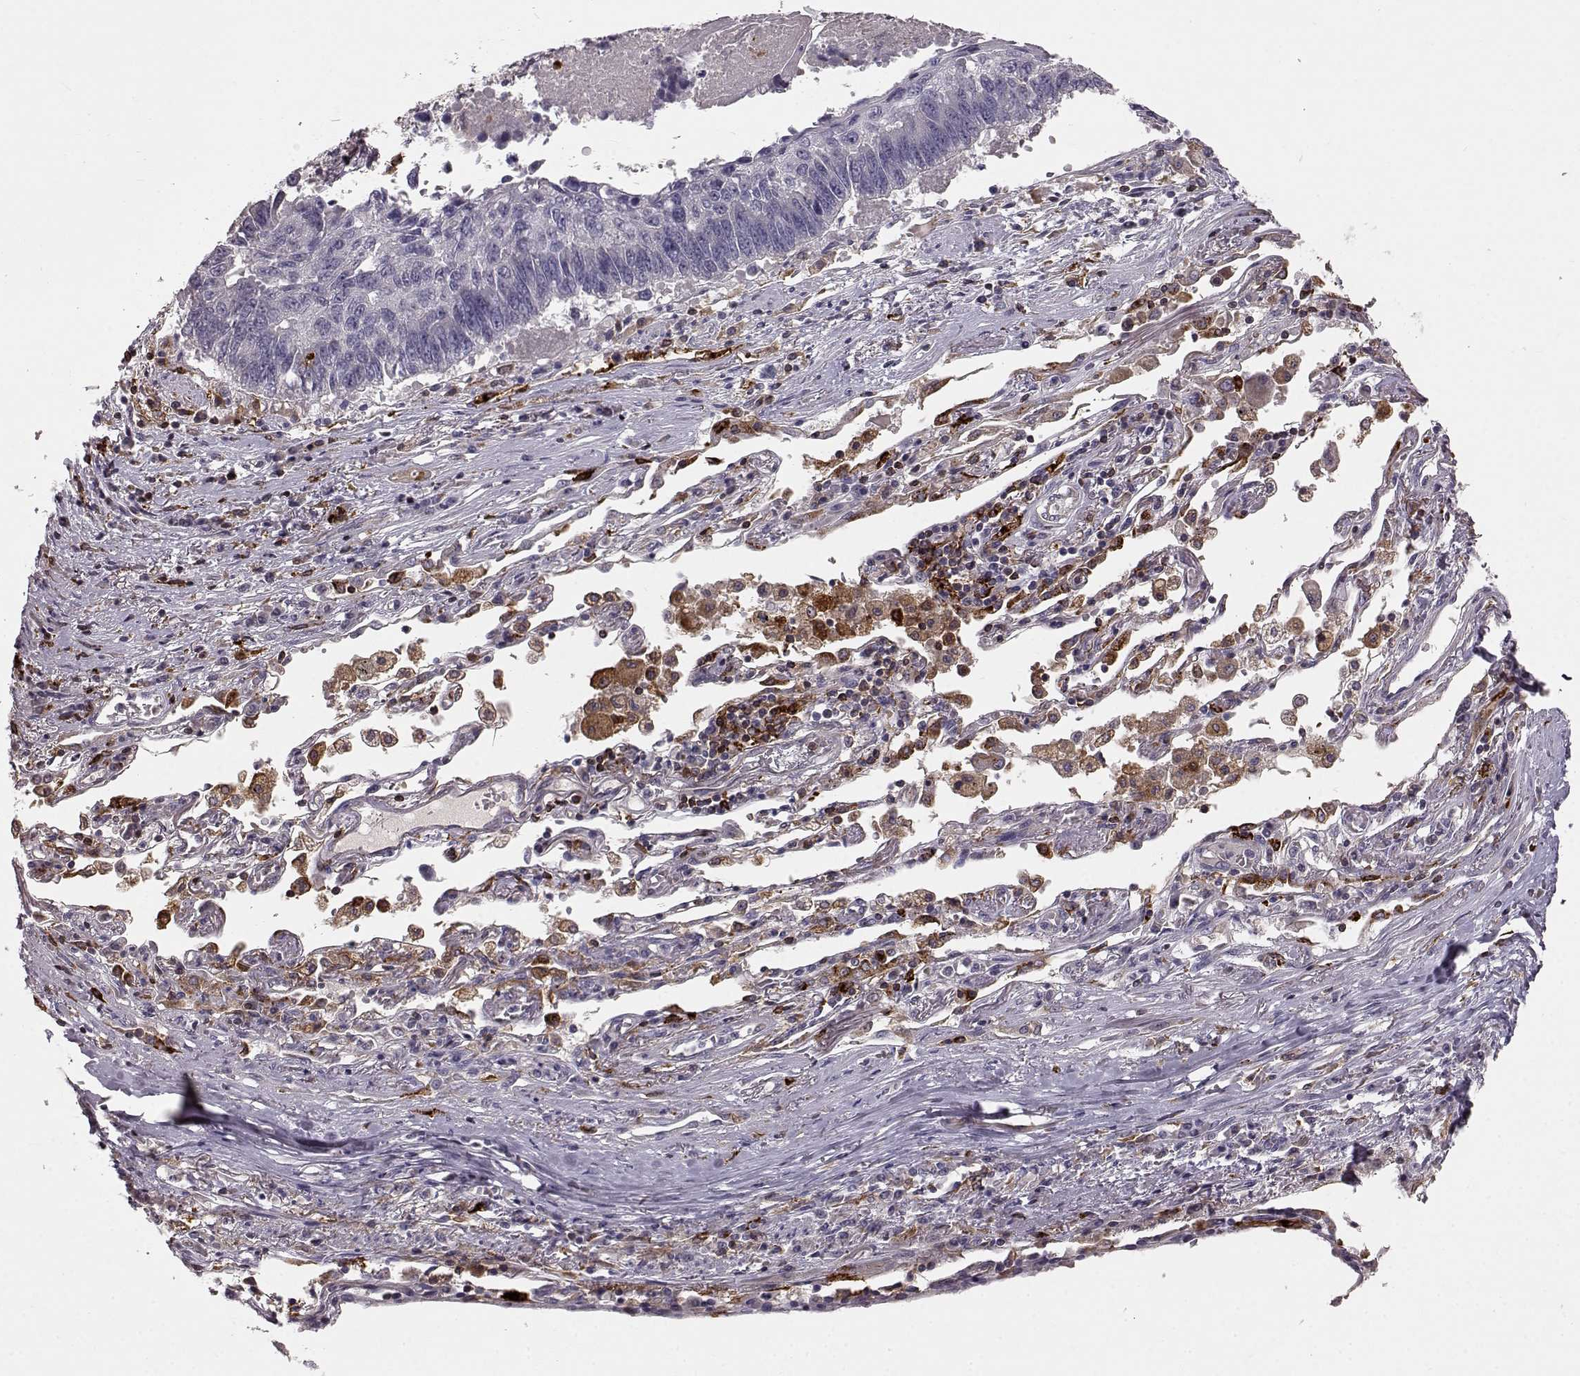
{"staining": {"intensity": "negative", "quantity": "none", "location": "none"}, "tissue": "lung cancer", "cell_type": "Tumor cells", "image_type": "cancer", "snomed": [{"axis": "morphology", "description": "Squamous cell carcinoma, NOS"}, {"axis": "topography", "description": "Lung"}], "caption": "Immunohistochemistry (IHC) histopathology image of neoplastic tissue: lung squamous cell carcinoma stained with DAB (3,3'-diaminobenzidine) reveals no significant protein staining in tumor cells.", "gene": "CCNF", "patient": {"sex": "male", "age": 73}}